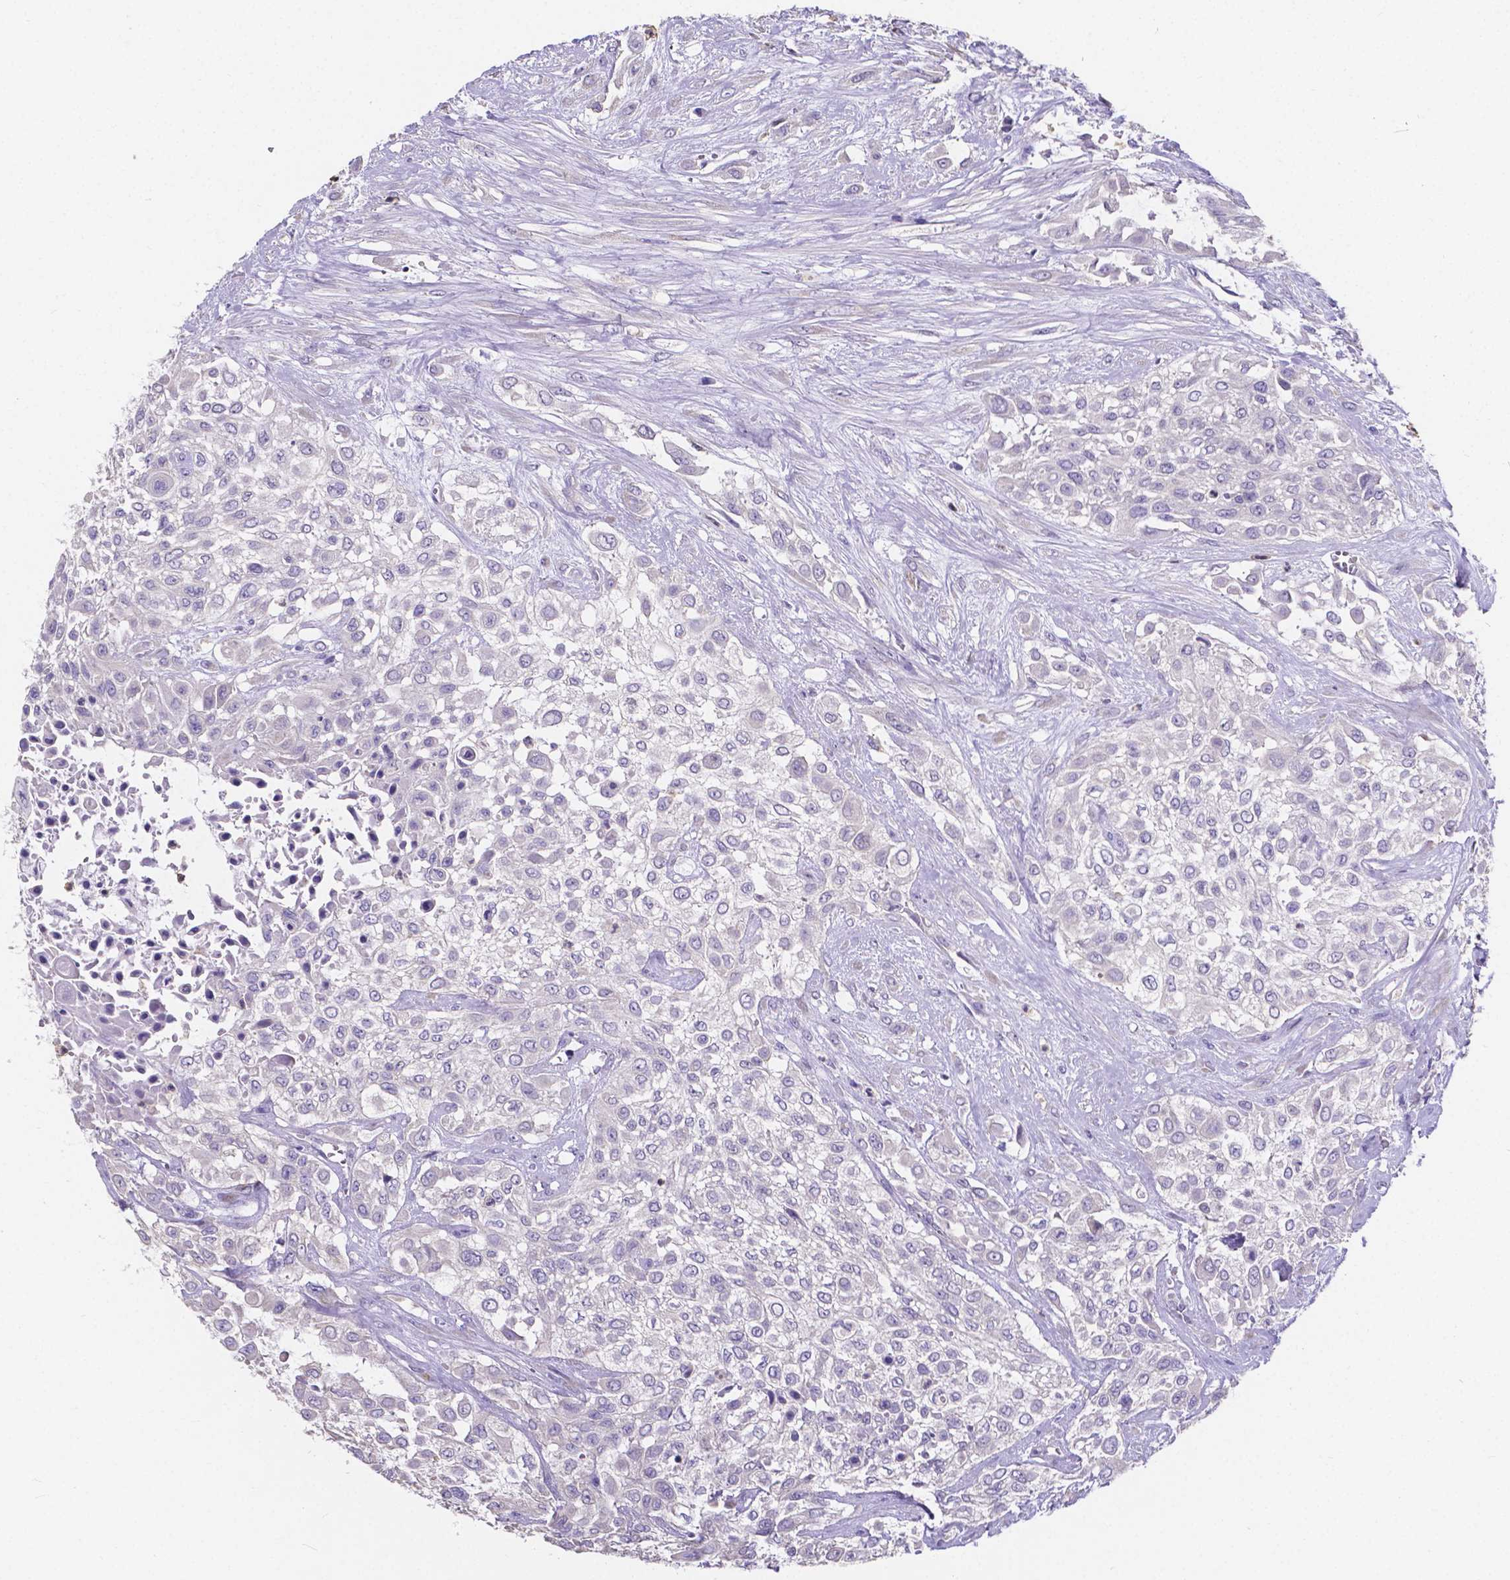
{"staining": {"intensity": "negative", "quantity": "none", "location": "none"}, "tissue": "urothelial cancer", "cell_type": "Tumor cells", "image_type": "cancer", "snomed": [{"axis": "morphology", "description": "Urothelial carcinoma, High grade"}, {"axis": "topography", "description": "Urinary bladder"}], "caption": "This is an IHC micrograph of urothelial cancer. There is no staining in tumor cells.", "gene": "ATP6V1D", "patient": {"sex": "male", "age": 57}}